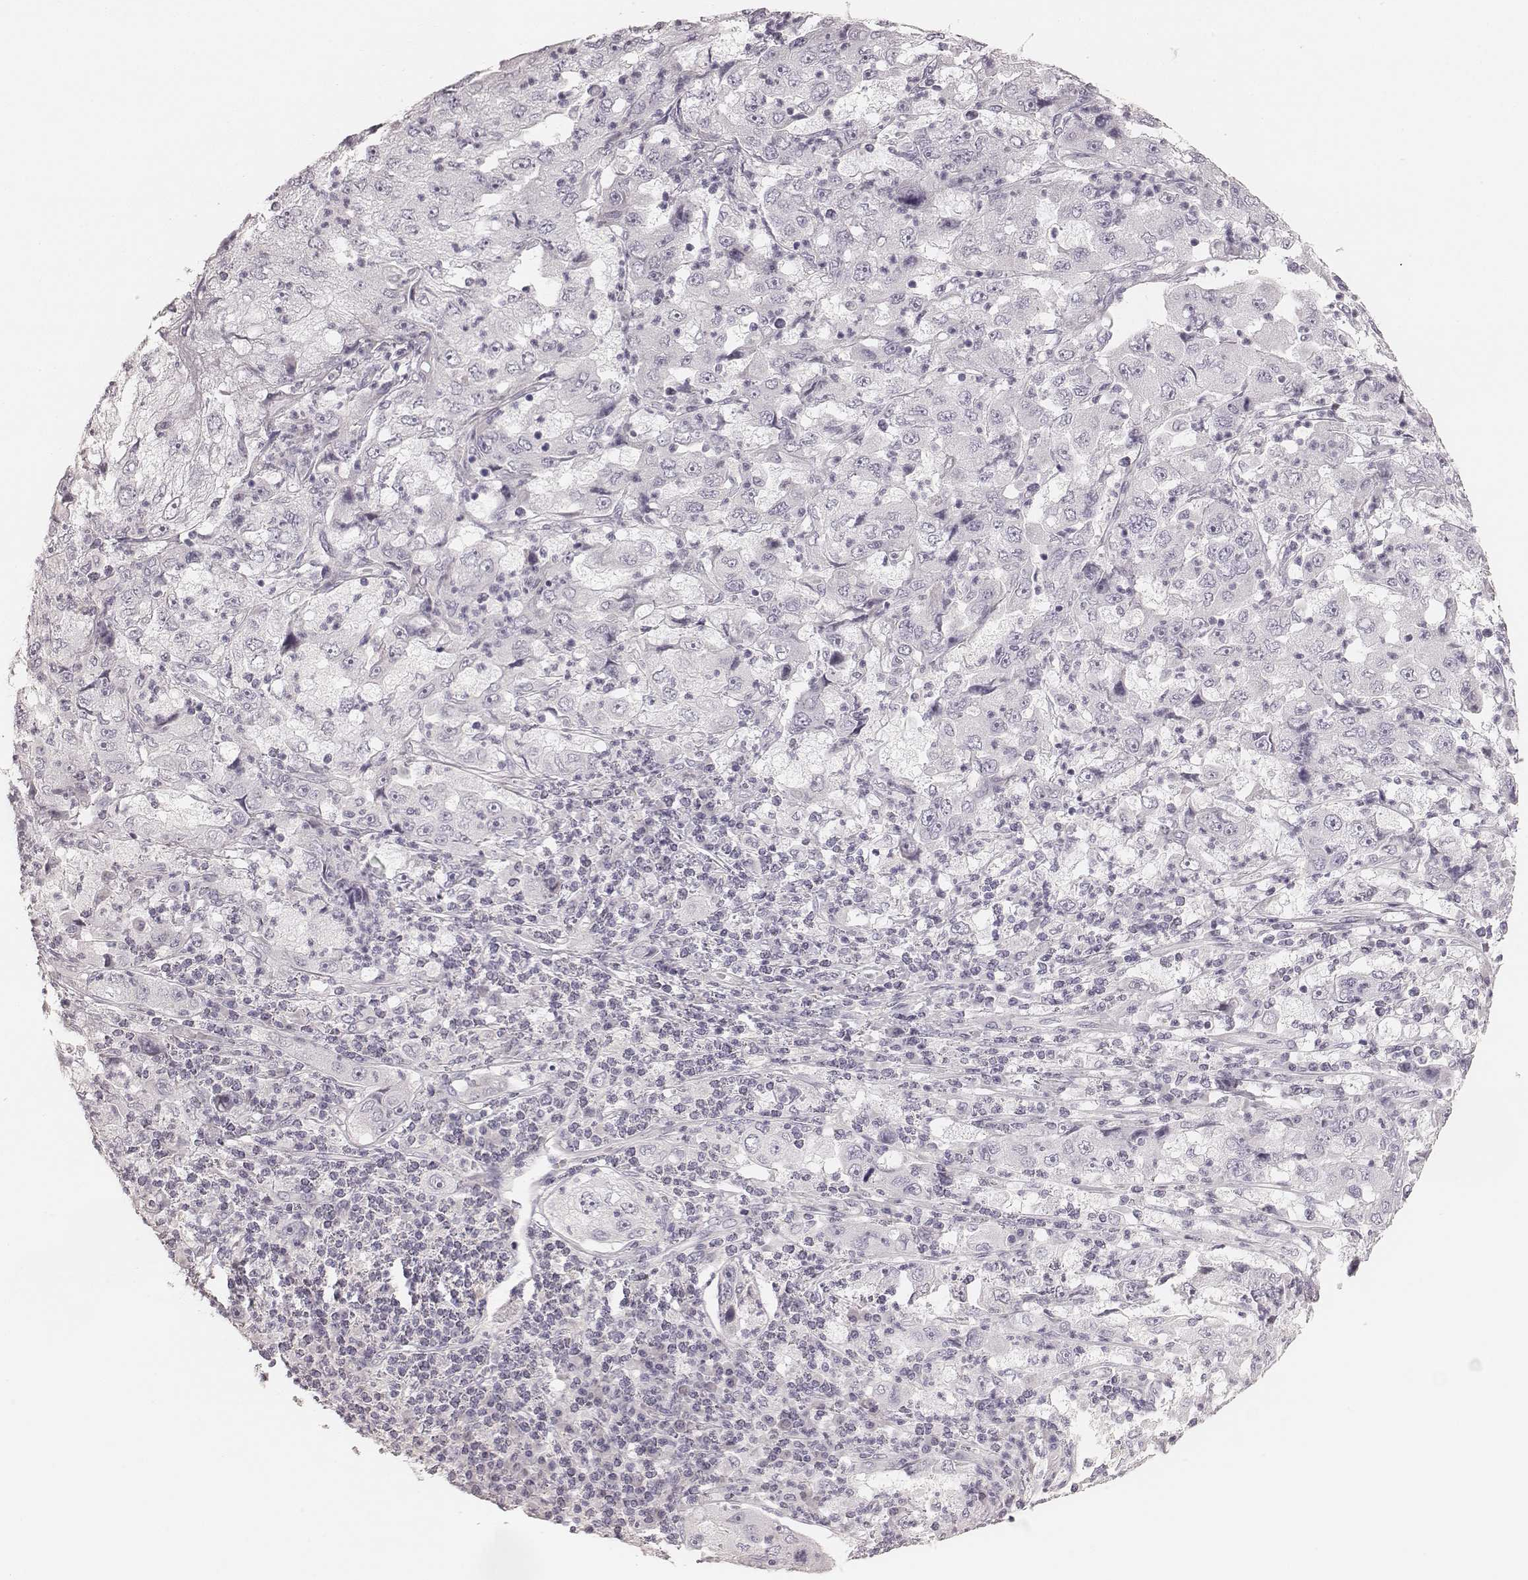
{"staining": {"intensity": "negative", "quantity": "none", "location": "none"}, "tissue": "cervical cancer", "cell_type": "Tumor cells", "image_type": "cancer", "snomed": [{"axis": "morphology", "description": "Squamous cell carcinoma, NOS"}, {"axis": "topography", "description": "Cervix"}], "caption": "A high-resolution micrograph shows immunohistochemistry staining of squamous cell carcinoma (cervical), which displays no significant positivity in tumor cells.", "gene": "ZP4", "patient": {"sex": "female", "age": 36}}